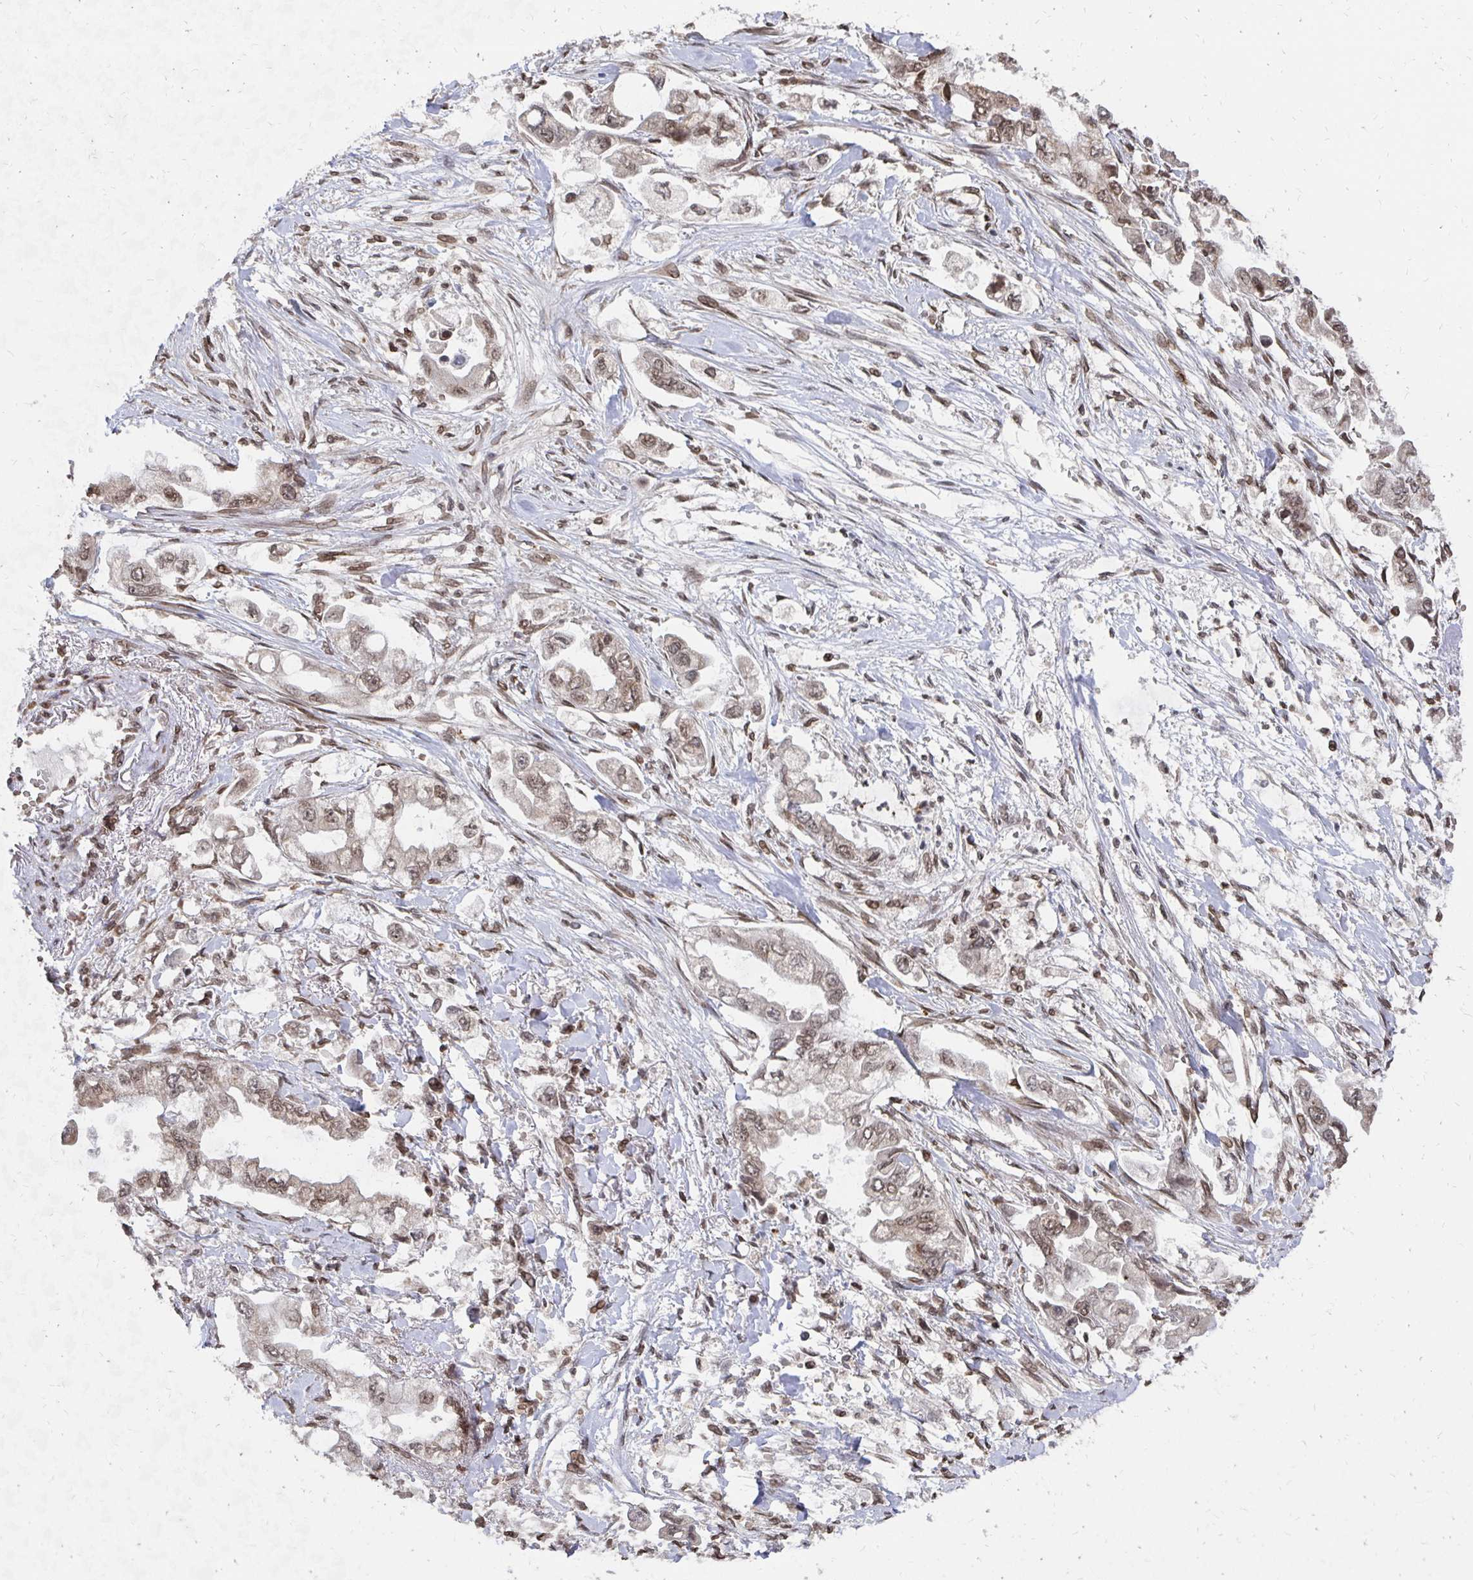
{"staining": {"intensity": "moderate", "quantity": ">75%", "location": "nuclear"}, "tissue": "stomach cancer", "cell_type": "Tumor cells", "image_type": "cancer", "snomed": [{"axis": "morphology", "description": "Adenocarcinoma, NOS"}, {"axis": "topography", "description": "Stomach"}], "caption": "Protein expression analysis of stomach adenocarcinoma reveals moderate nuclear positivity in approximately >75% of tumor cells. The staining is performed using DAB (3,3'-diaminobenzidine) brown chromogen to label protein expression. The nuclei are counter-stained blue using hematoxylin.", "gene": "GTF3C6", "patient": {"sex": "male", "age": 62}}